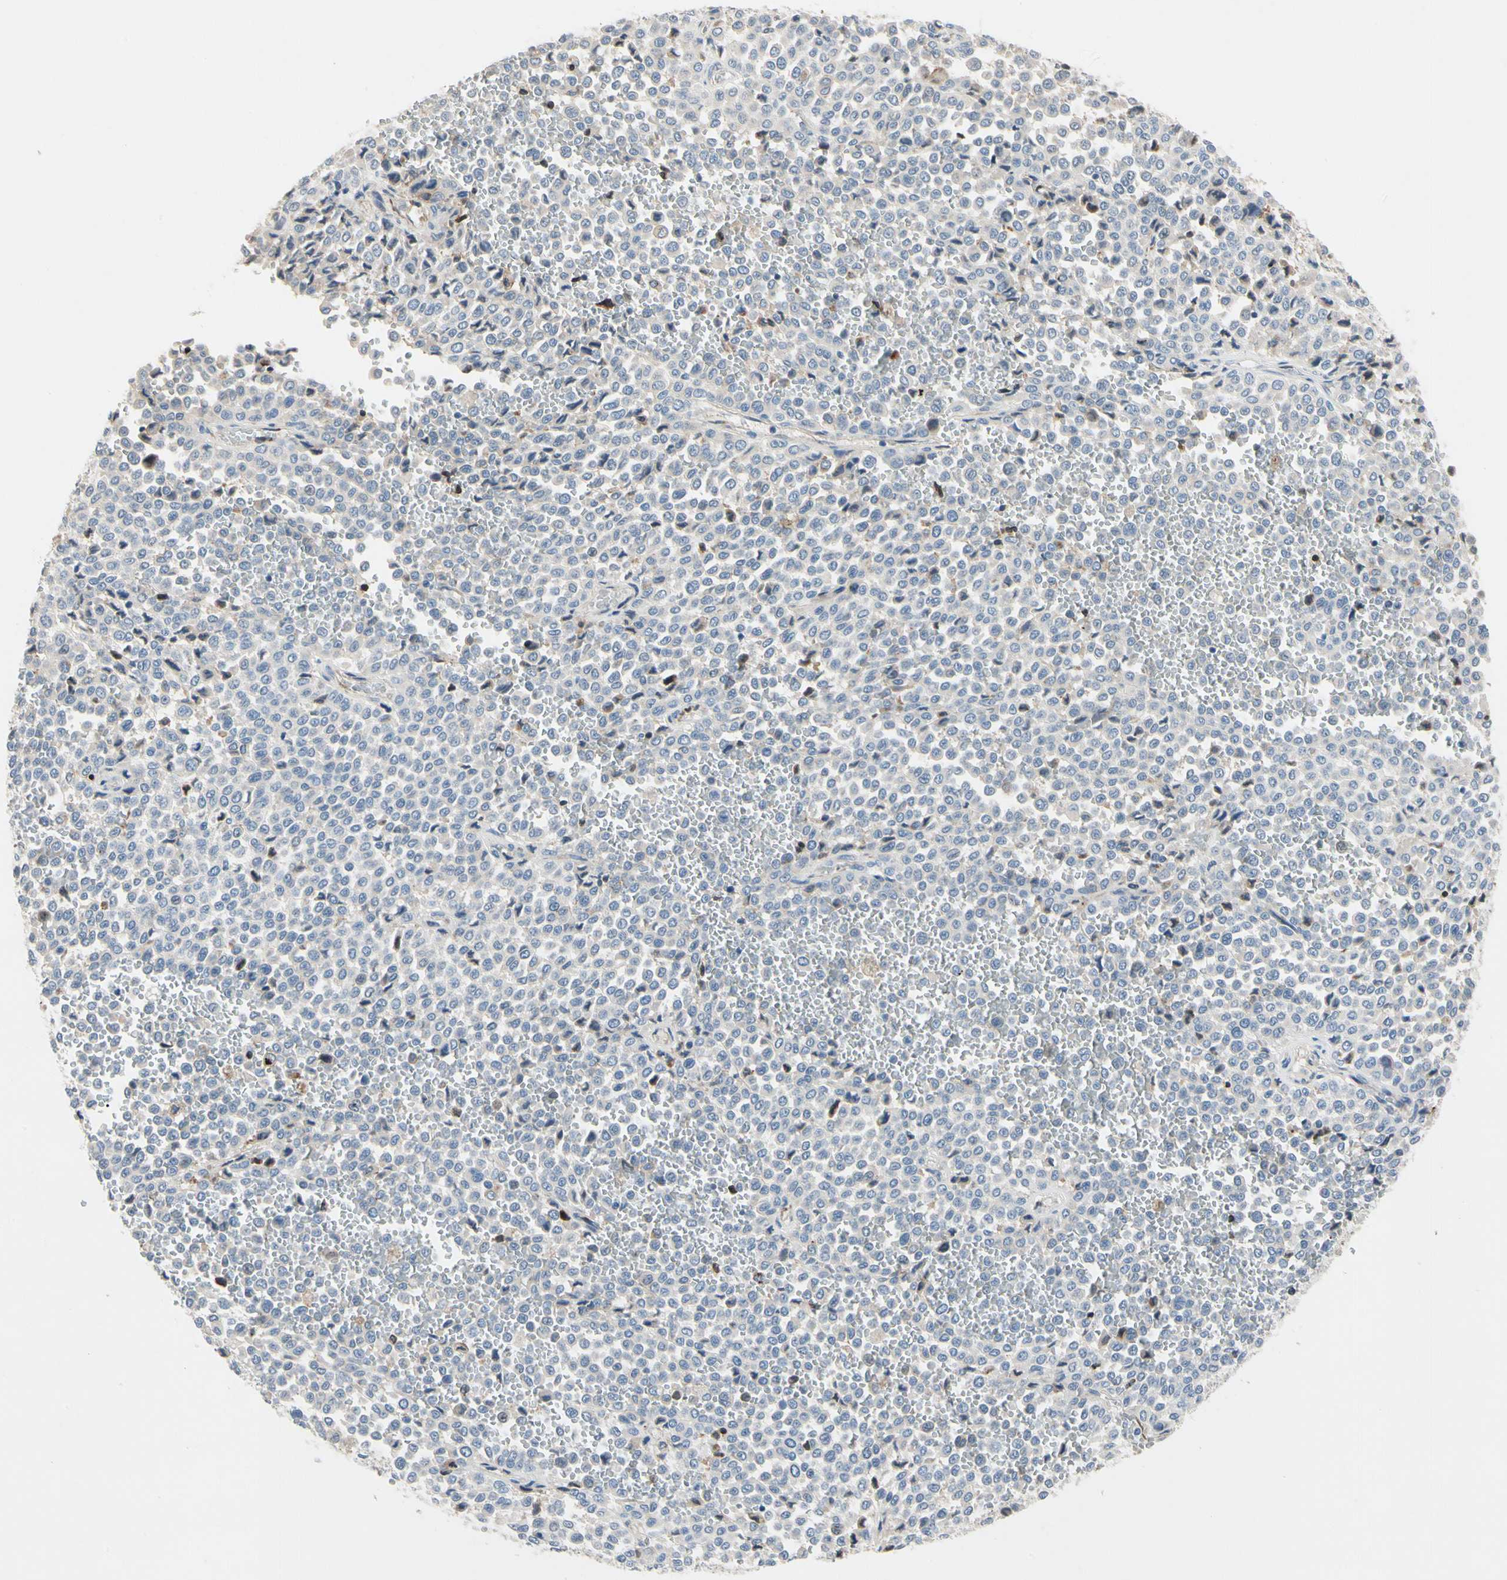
{"staining": {"intensity": "negative", "quantity": "none", "location": "none"}, "tissue": "melanoma", "cell_type": "Tumor cells", "image_type": "cancer", "snomed": [{"axis": "morphology", "description": "Malignant melanoma, Metastatic site"}, {"axis": "topography", "description": "Pancreas"}], "caption": "IHC of human melanoma demonstrates no positivity in tumor cells. (Stains: DAB immunohistochemistry (IHC) with hematoxylin counter stain, Microscopy: brightfield microscopy at high magnification).", "gene": "GAS6", "patient": {"sex": "female", "age": 30}}